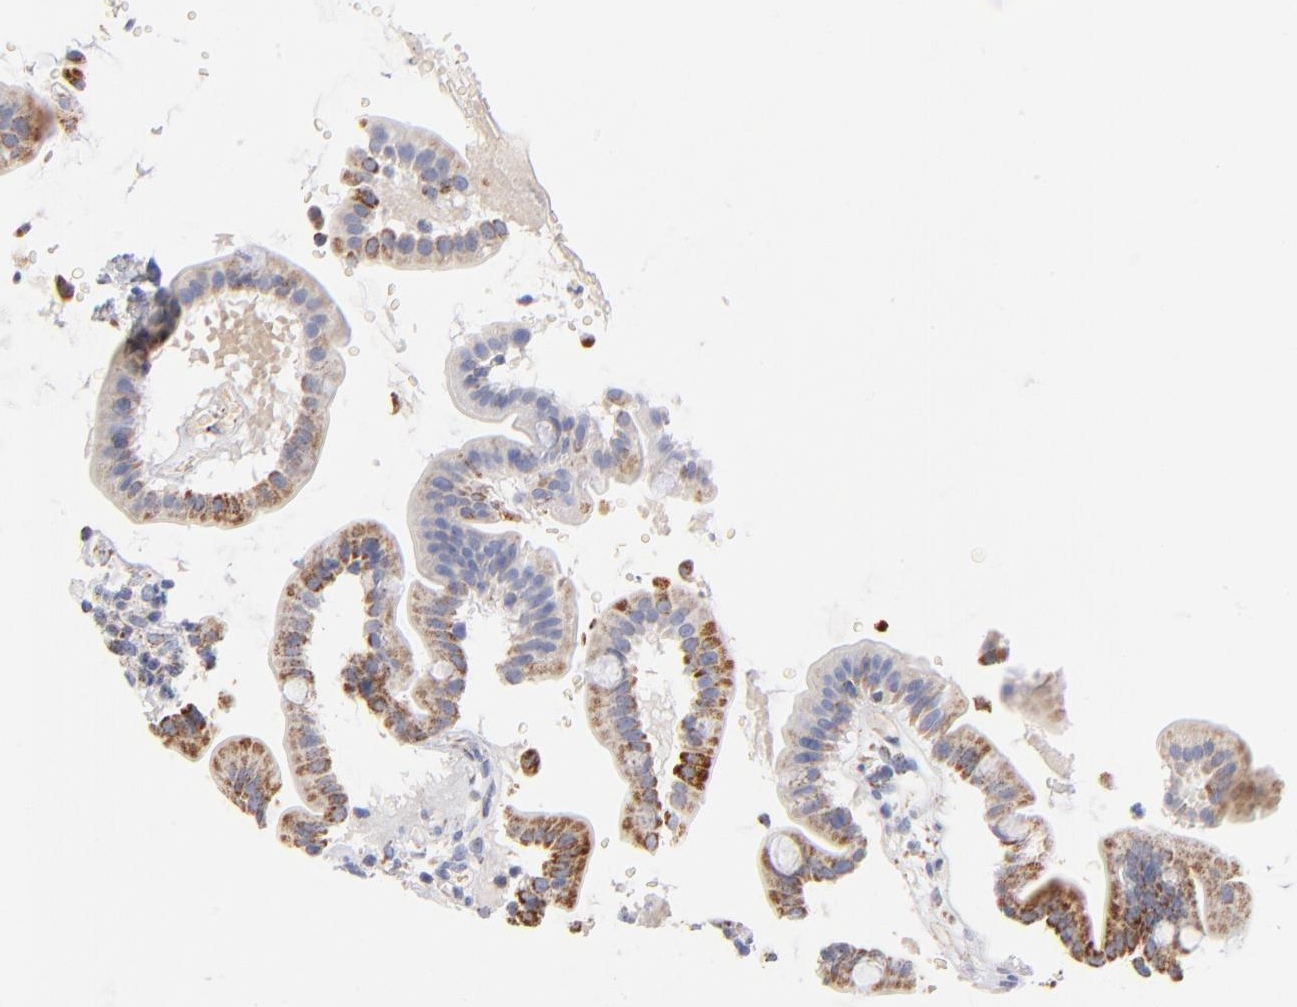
{"staining": {"intensity": "moderate", "quantity": ">75%", "location": "cytoplasmic/membranous"}, "tissue": "duodenum", "cell_type": "Glandular cells", "image_type": "normal", "snomed": [{"axis": "morphology", "description": "Normal tissue, NOS"}, {"axis": "topography", "description": "Duodenum"}], "caption": "Immunohistochemistry (DAB) staining of unremarkable human duodenum reveals moderate cytoplasmic/membranous protein expression in about >75% of glandular cells.", "gene": "DLAT", "patient": {"sex": "male", "age": 50}}